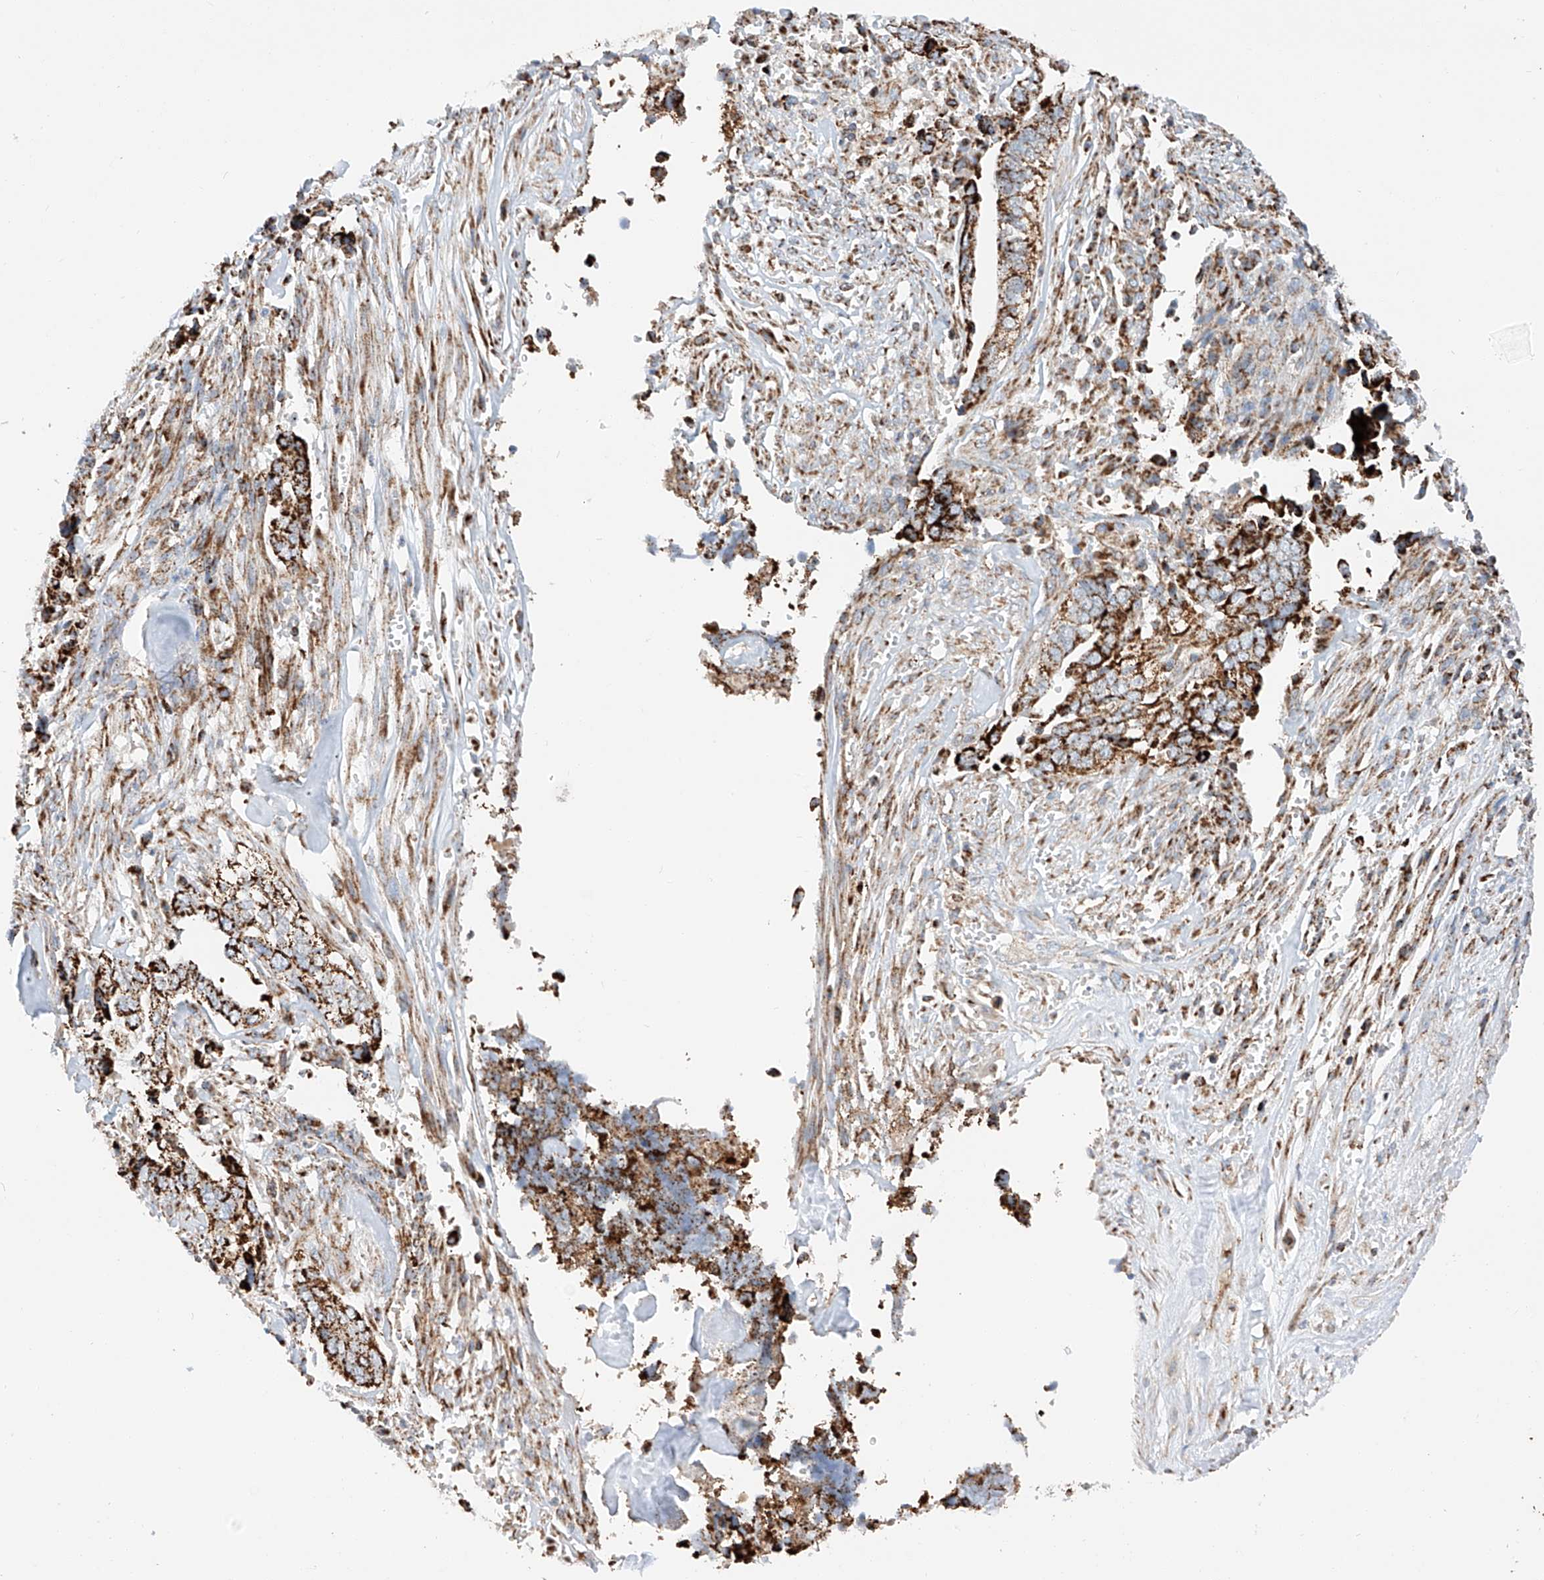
{"staining": {"intensity": "strong", "quantity": ">75%", "location": "cytoplasmic/membranous"}, "tissue": "liver cancer", "cell_type": "Tumor cells", "image_type": "cancer", "snomed": [{"axis": "morphology", "description": "Cholangiocarcinoma"}, {"axis": "topography", "description": "Liver"}], "caption": "Protein analysis of liver cholangiocarcinoma tissue demonstrates strong cytoplasmic/membranous positivity in about >75% of tumor cells.", "gene": "TTC27", "patient": {"sex": "female", "age": 79}}